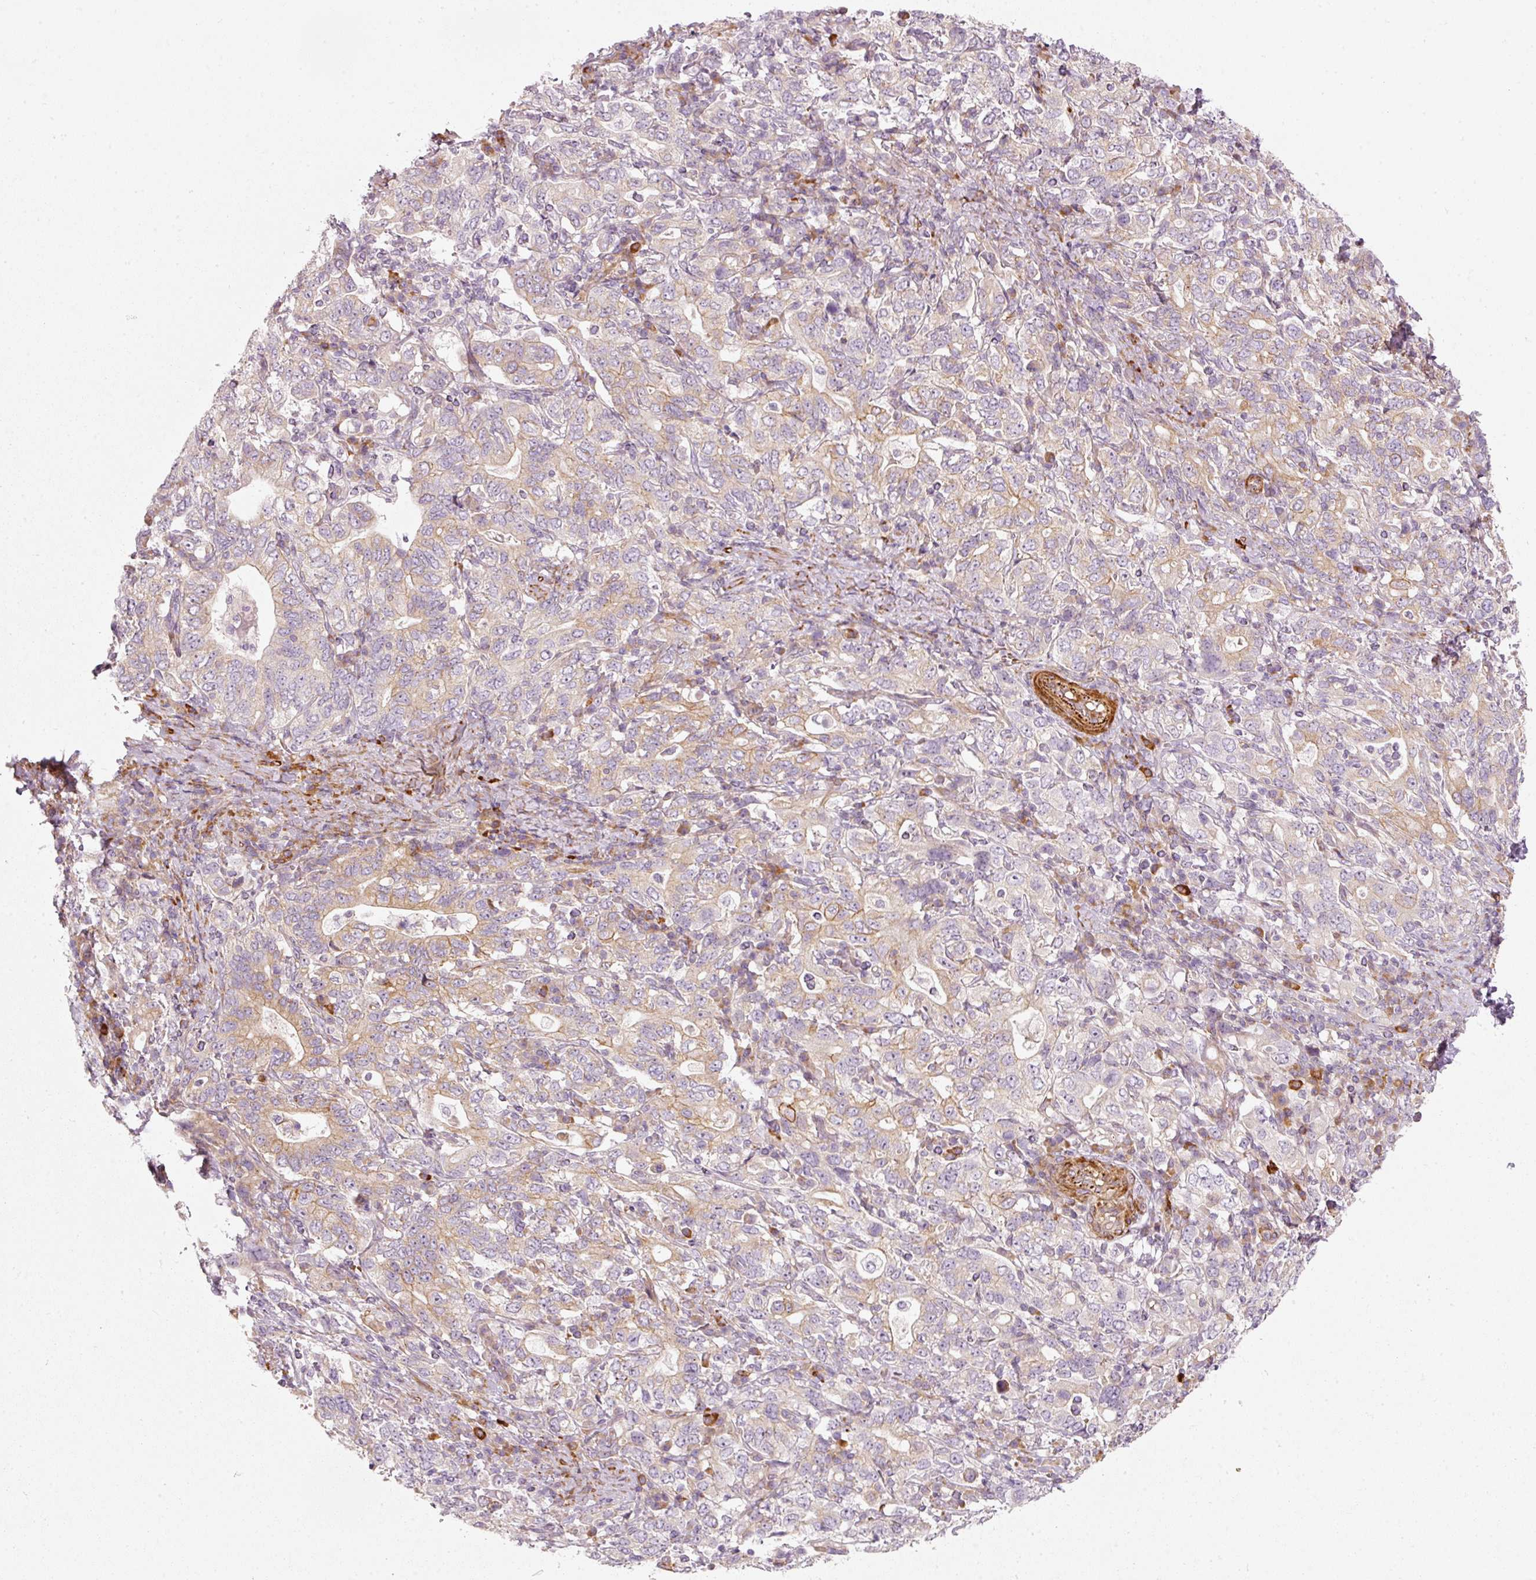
{"staining": {"intensity": "weak", "quantity": ">75%", "location": "cytoplasmic/membranous"}, "tissue": "stomach cancer", "cell_type": "Tumor cells", "image_type": "cancer", "snomed": [{"axis": "morphology", "description": "Adenocarcinoma, NOS"}, {"axis": "topography", "description": "Stomach, upper"}, {"axis": "topography", "description": "Stomach"}], "caption": "Human stomach cancer (adenocarcinoma) stained for a protein (brown) reveals weak cytoplasmic/membranous positive staining in approximately >75% of tumor cells.", "gene": "KCNQ1", "patient": {"sex": "male", "age": 62}}